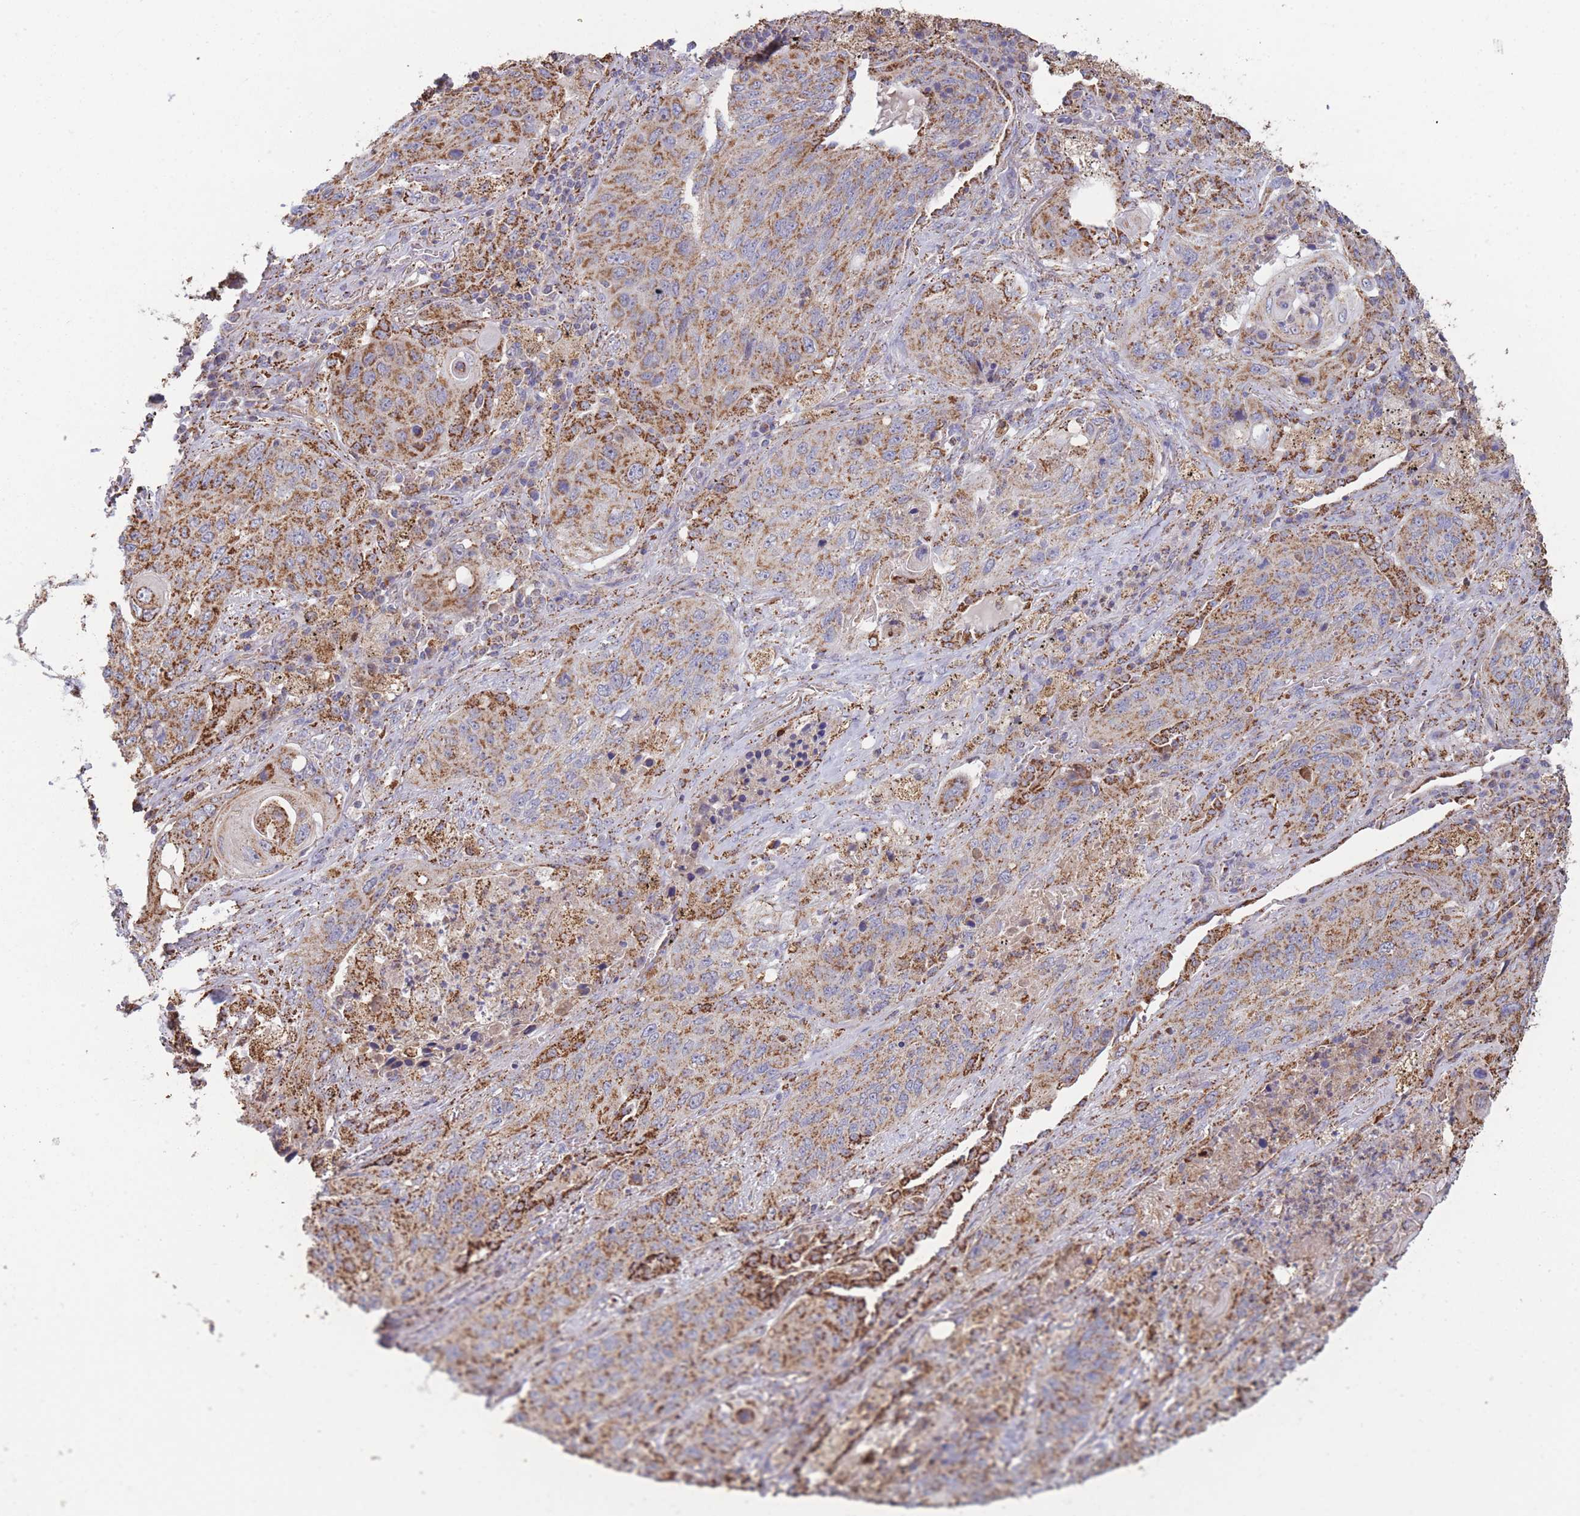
{"staining": {"intensity": "strong", "quantity": ">75%", "location": "cytoplasmic/membranous"}, "tissue": "lung cancer", "cell_type": "Tumor cells", "image_type": "cancer", "snomed": [{"axis": "morphology", "description": "Squamous cell carcinoma, NOS"}, {"axis": "topography", "description": "Lung"}], "caption": "Protein staining displays strong cytoplasmic/membranous staining in approximately >75% of tumor cells in squamous cell carcinoma (lung). (DAB (3,3'-diaminobenzidine) = brown stain, brightfield microscopy at high magnification).", "gene": "MRPL17", "patient": {"sex": "female", "age": 63}}